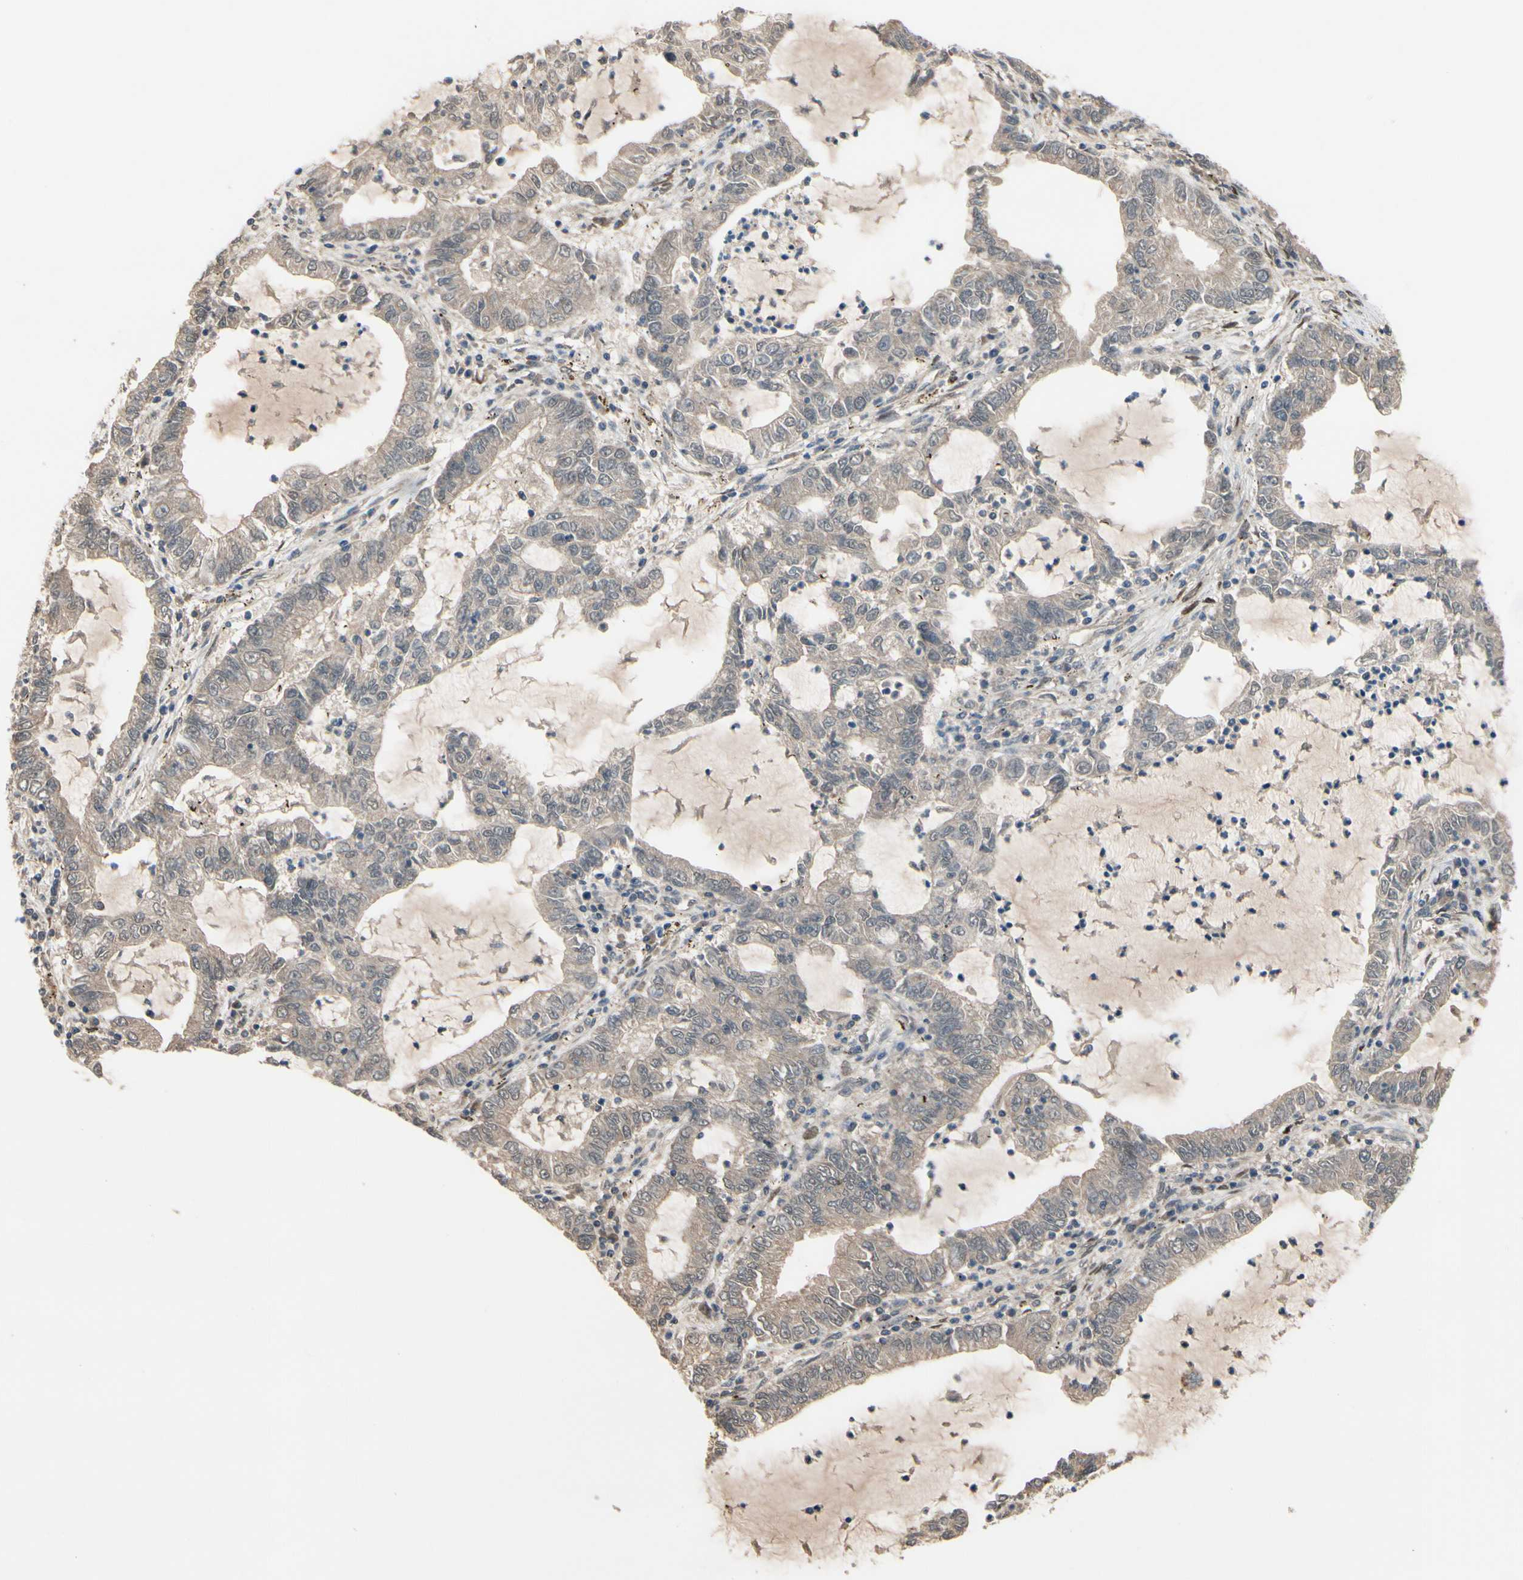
{"staining": {"intensity": "weak", "quantity": "25%-75%", "location": "cytoplasmic/membranous"}, "tissue": "lung cancer", "cell_type": "Tumor cells", "image_type": "cancer", "snomed": [{"axis": "morphology", "description": "Adenocarcinoma, NOS"}, {"axis": "topography", "description": "Lung"}], "caption": "Protein staining of lung cancer (adenocarcinoma) tissue displays weak cytoplasmic/membranous staining in approximately 25%-75% of tumor cells.", "gene": "ICAM5", "patient": {"sex": "female", "age": 51}}